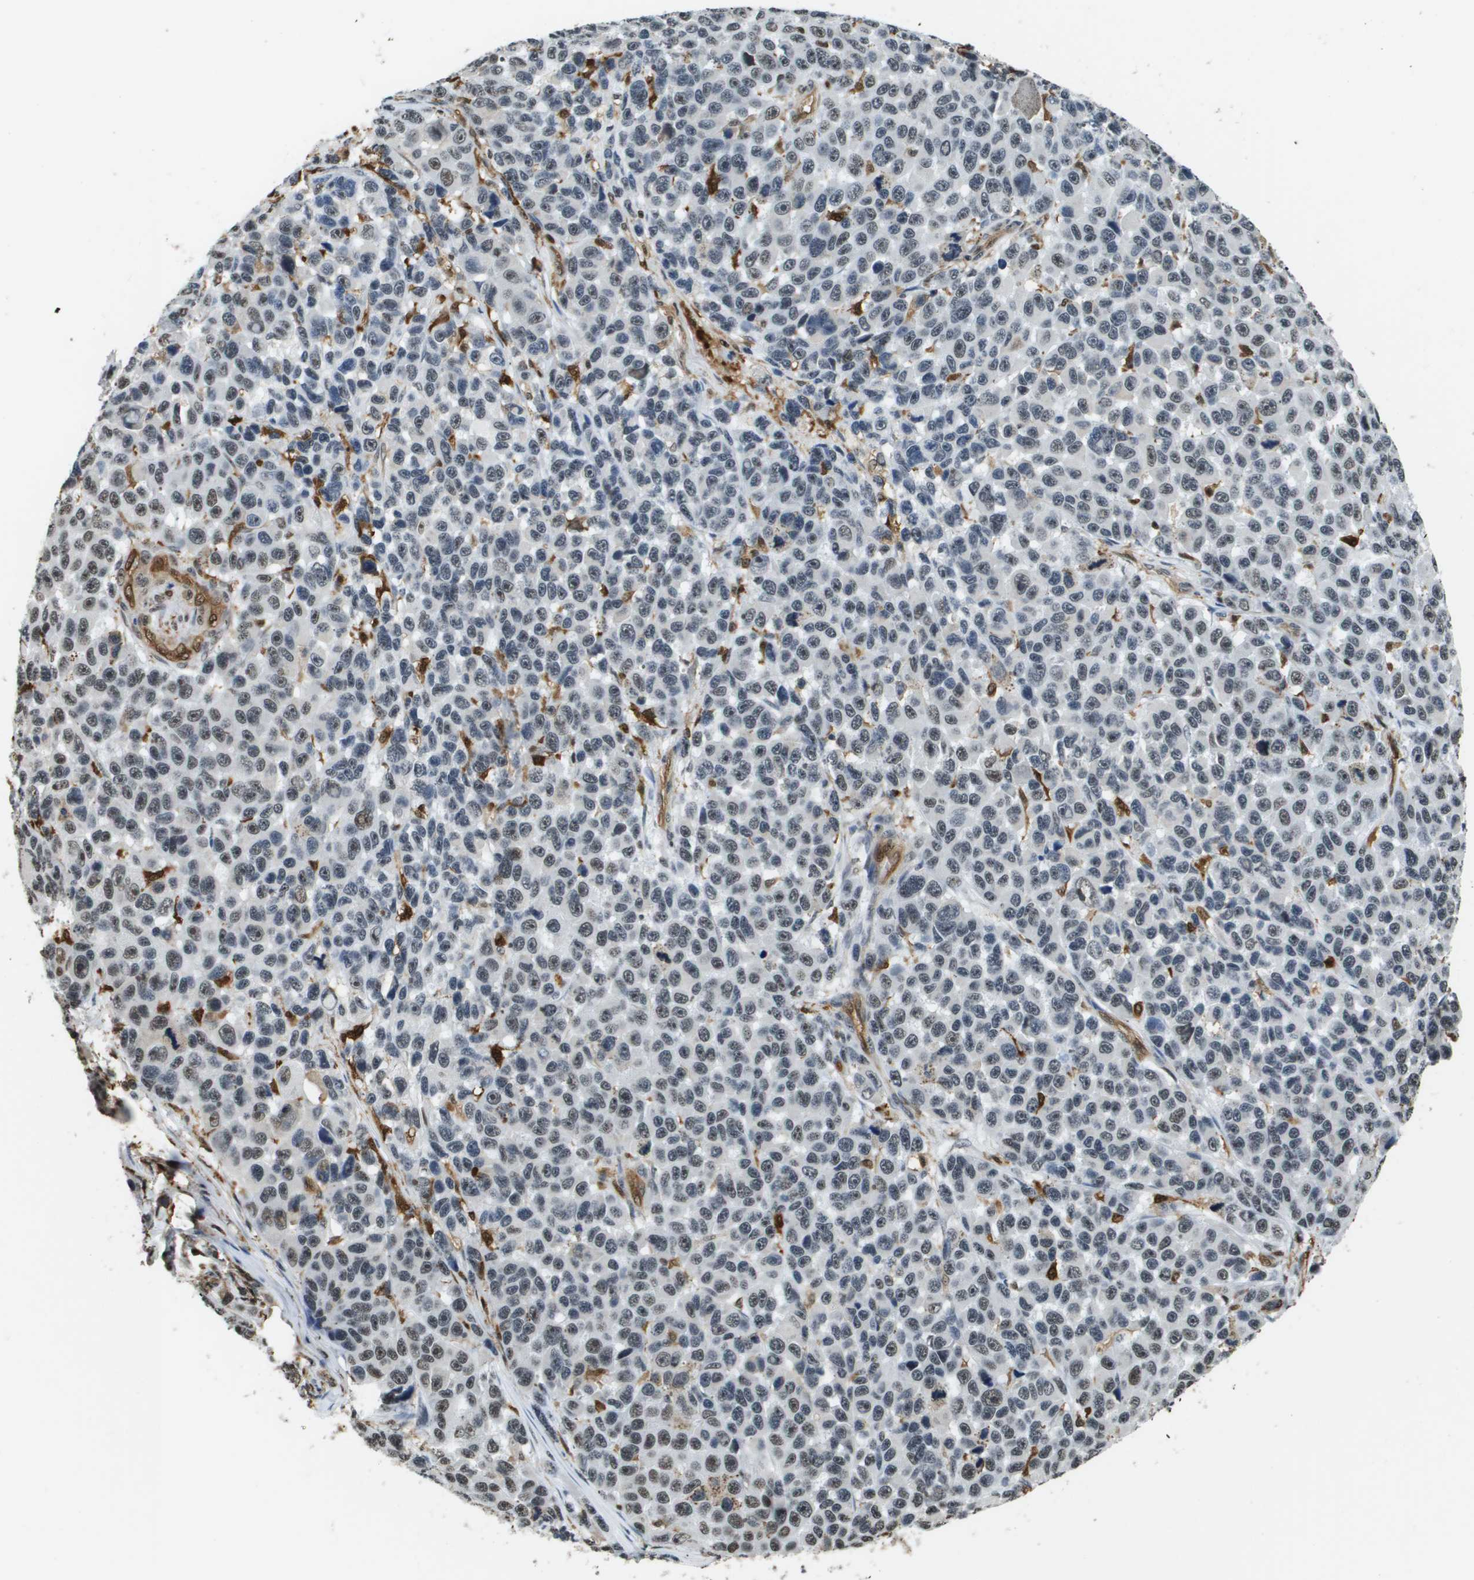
{"staining": {"intensity": "weak", "quantity": "25%-75%", "location": "nuclear"}, "tissue": "melanoma", "cell_type": "Tumor cells", "image_type": "cancer", "snomed": [{"axis": "morphology", "description": "Malignant melanoma, NOS"}, {"axis": "topography", "description": "Skin"}], "caption": "IHC photomicrograph of neoplastic tissue: melanoma stained using immunohistochemistry (IHC) shows low levels of weak protein expression localized specifically in the nuclear of tumor cells, appearing as a nuclear brown color.", "gene": "EP400", "patient": {"sex": "male", "age": 53}}